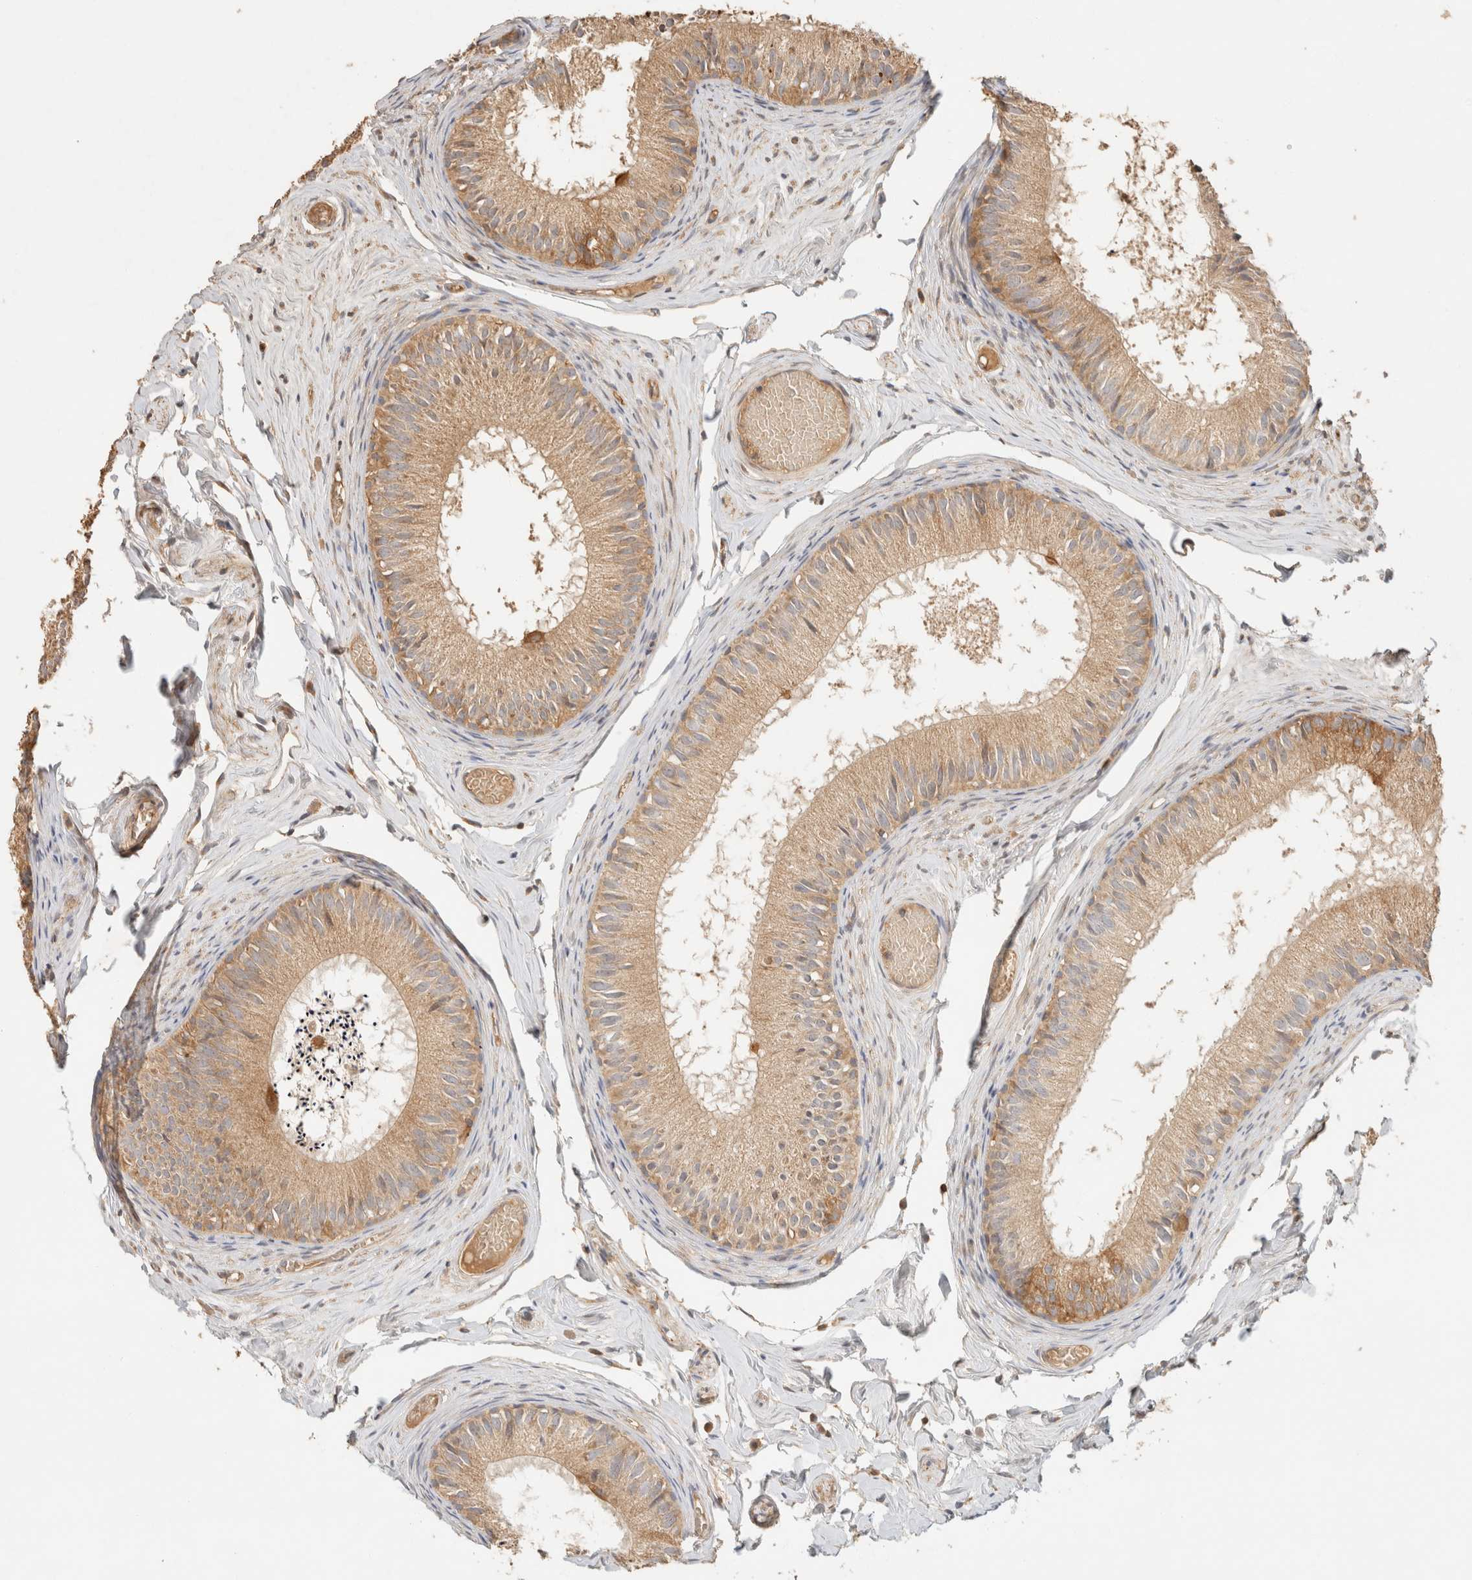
{"staining": {"intensity": "moderate", "quantity": ">75%", "location": "cytoplasmic/membranous"}, "tissue": "epididymis", "cell_type": "Glandular cells", "image_type": "normal", "snomed": [{"axis": "morphology", "description": "Normal tissue, NOS"}, {"axis": "topography", "description": "Epididymis"}], "caption": "Immunohistochemical staining of normal epididymis displays >75% levels of moderate cytoplasmic/membranous protein expression in approximately >75% of glandular cells.", "gene": "TACC1", "patient": {"sex": "male", "age": 46}}